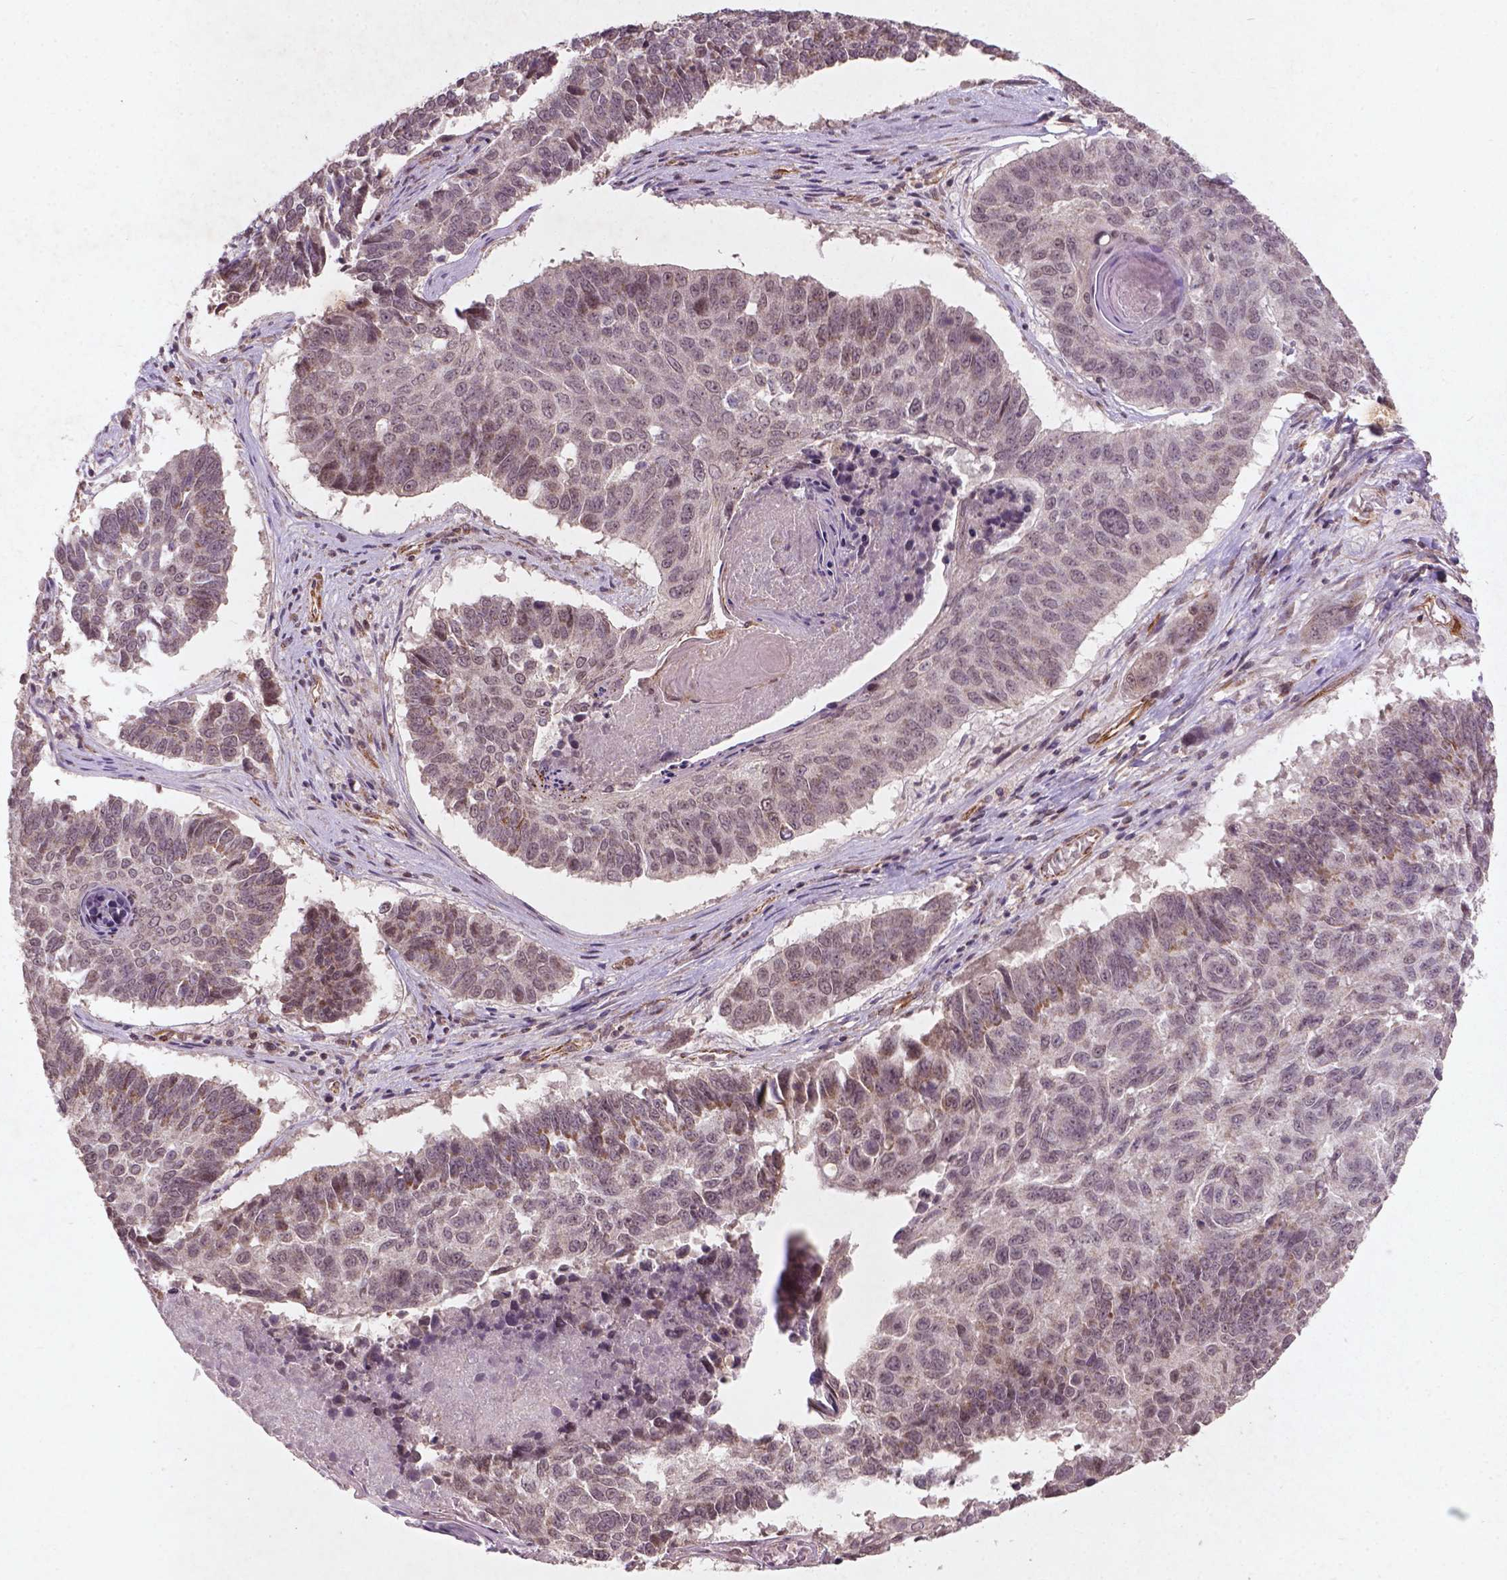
{"staining": {"intensity": "negative", "quantity": "none", "location": "none"}, "tissue": "lung cancer", "cell_type": "Tumor cells", "image_type": "cancer", "snomed": [{"axis": "morphology", "description": "Squamous cell carcinoma, NOS"}, {"axis": "topography", "description": "Lung"}], "caption": "A high-resolution photomicrograph shows IHC staining of lung cancer, which shows no significant positivity in tumor cells.", "gene": "SMAD2", "patient": {"sex": "male", "age": 73}}